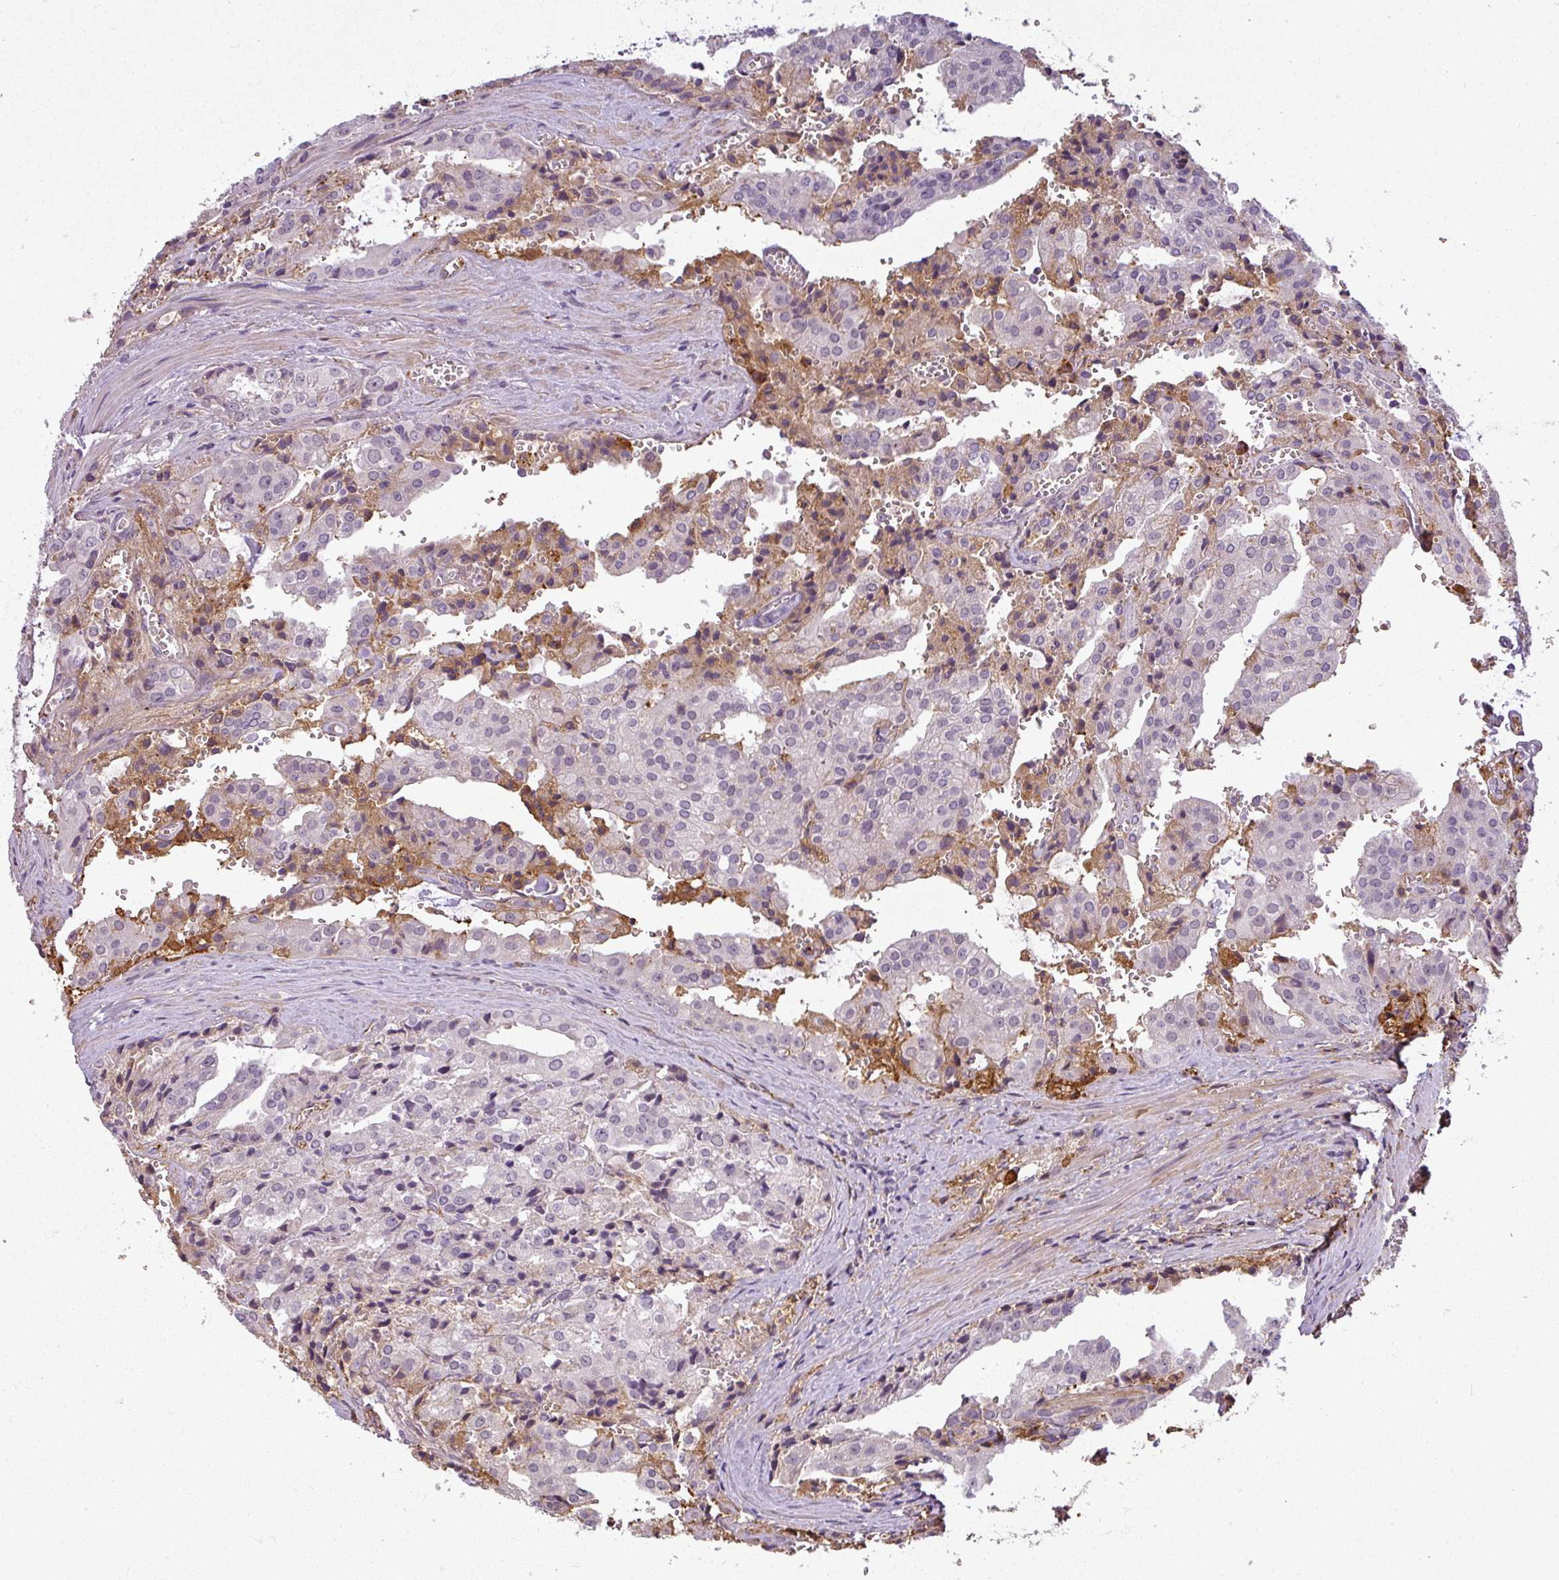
{"staining": {"intensity": "moderate", "quantity": "<25%", "location": "cytoplasmic/membranous"}, "tissue": "prostate cancer", "cell_type": "Tumor cells", "image_type": "cancer", "snomed": [{"axis": "morphology", "description": "Adenocarcinoma, High grade"}, {"axis": "topography", "description": "Prostate"}], "caption": "The immunohistochemical stain highlights moderate cytoplasmic/membranous staining in tumor cells of high-grade adenocarcinoma (prostate) tissue. Immunohistochemistry stains the protein in brown and the nuclei are stained blue.", "gene": "APOC1", "patient": {"sex": "male", "age": 68}}